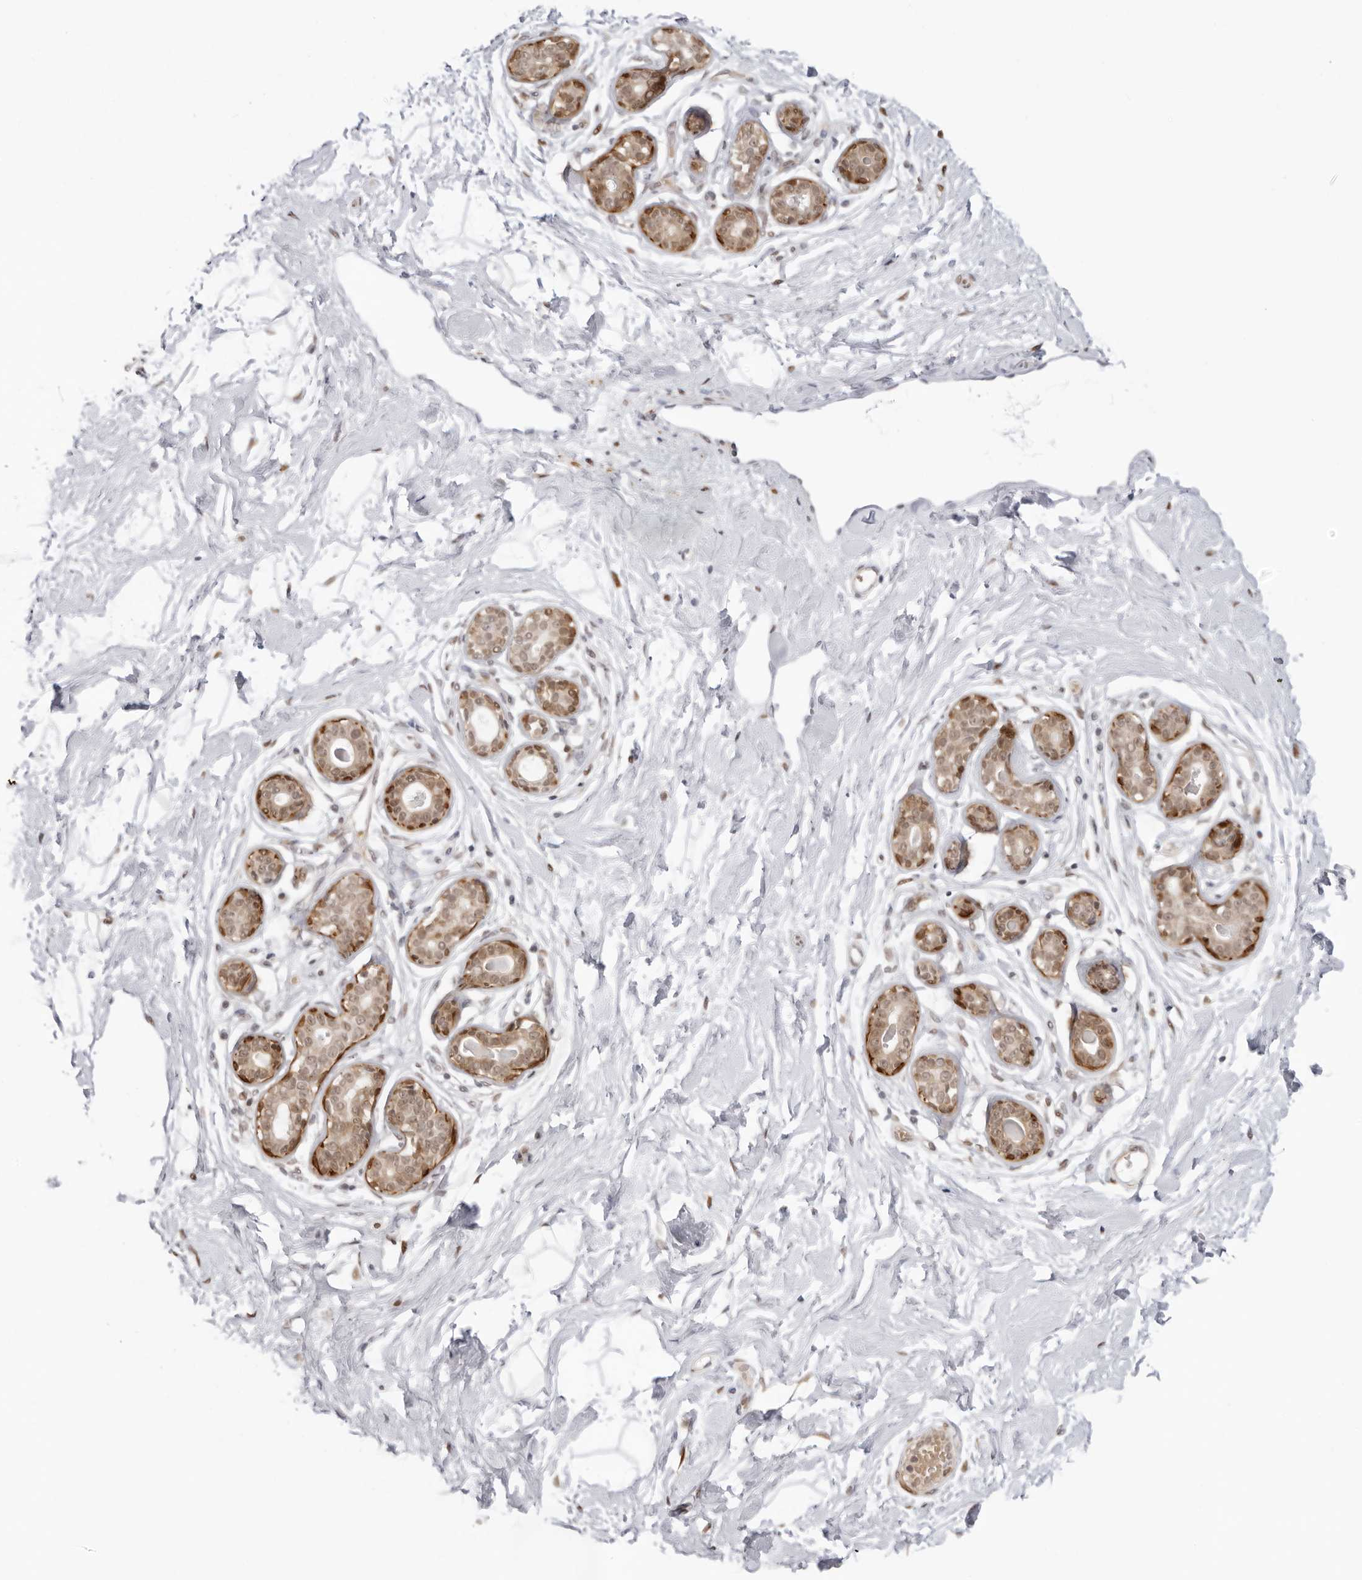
{"staining": {"intensity": "weak", "quantity": ">75%", "location": "cytoplasmic/membranous"}, "tissue": "breast", "cell_type": "Adipocytes", "image_type": "normal", "snomed": [{"axis": "morphology", "description": "Normal tissue, NOS"}, {"axis": "morphology", "description": "Adenoma, NOS"}, {"axis": "topography", "description": "Breast"}], "caption": "Weak cytoplasmic/membranous protein expression is present in approximately >75% of adipocytes in breast.", "gene": "RNF146", "patient": {"sex": "female", "age": 23}}